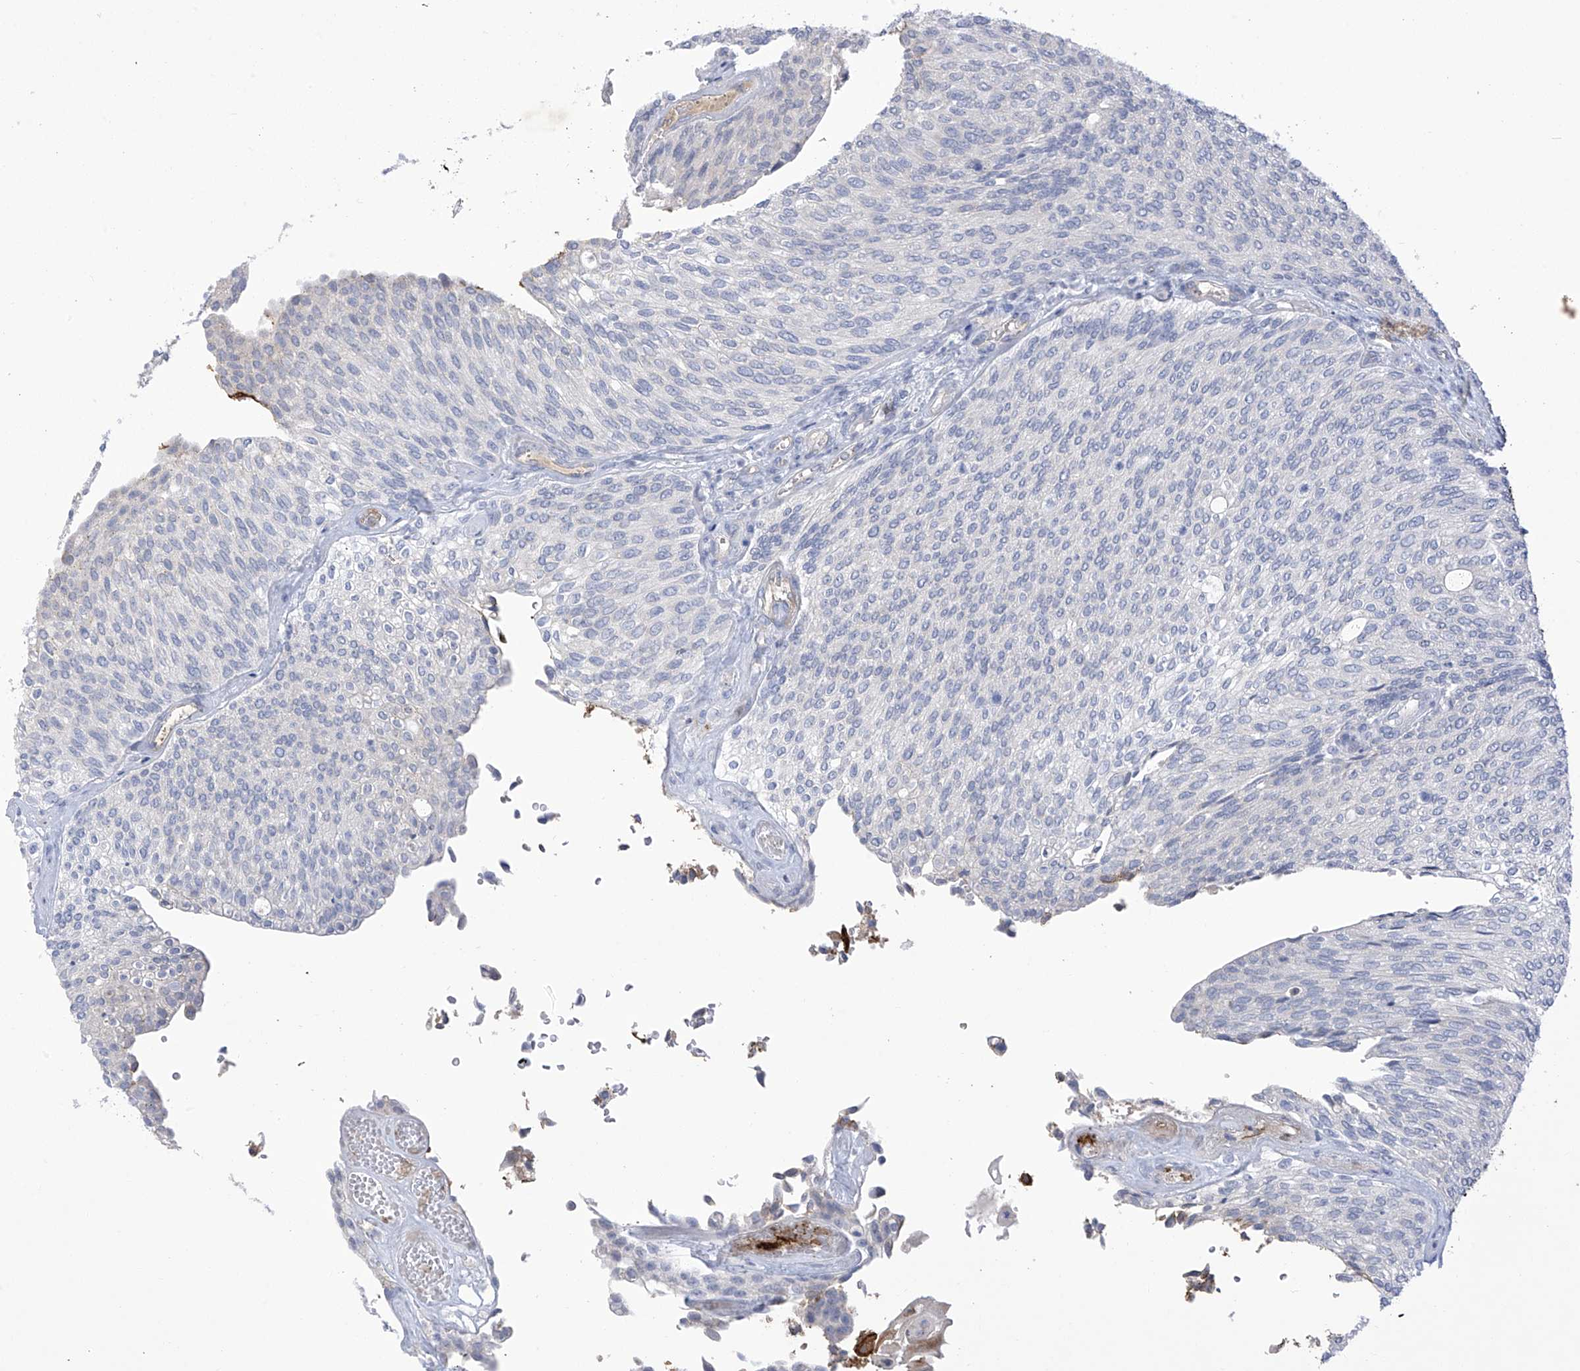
{"staining": {"intensity": "negative", "quantity": "none", "location": "none"}, "tissue": "urothelial cancer", "cell_type": "Tumor cells", "image_type": "cancer", "snomed": [{"axis": "morphology", "description": "Urothelial carcinoma, Low grade"}, {"axis": "topography", "description": "Urinary bladder"}], "caption": "Tumor cells show no significant protein staining in low-grade urothelial carcinoma. (Brightfield microscopy of DAB immunohistochemistry at high magnification).", "gene": "SLCO4A1", "patient": {"sex": "female", "age": 79}}